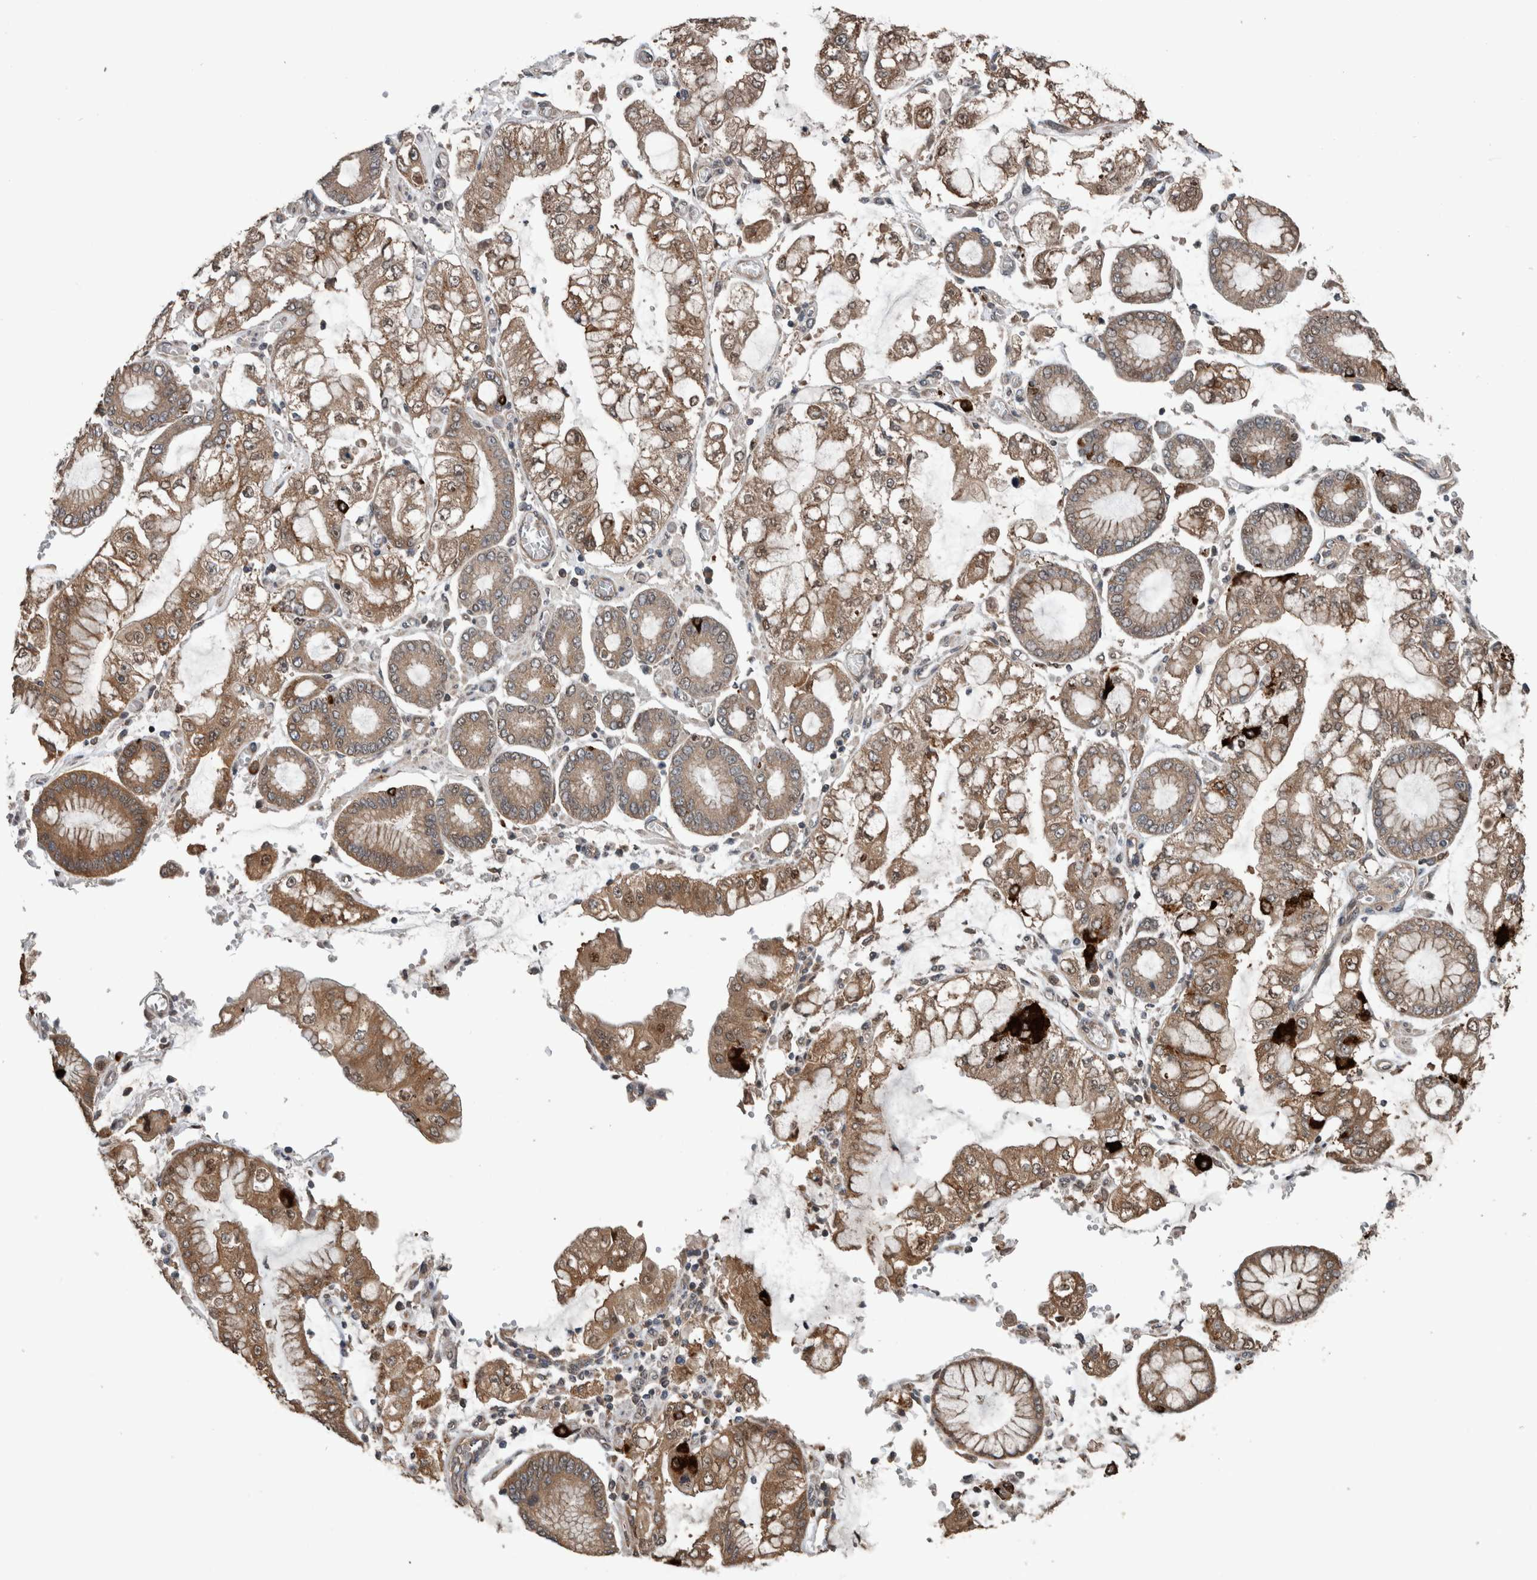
{"staining": {"intensity": "moderate", "quantity": ">75%", "location": "cytoplasmic/membranous"}, "tissue": "stomach cancer", "cell_type": "Tumor cells", "image_type": "cancer", "snomed": [{"axis": "morphology", "description": "Adenocarcinoma, NOS"}, {"axis": "topography", "description": "Stomach"}], "caption": "Protein expression analysis of human stomach cancer reveals moderate cytoplasmic/membranous staining in approximately >75% of tumor cells.", "gene": "RIOK3", "patient": {"sex": "male", "age": 76}}